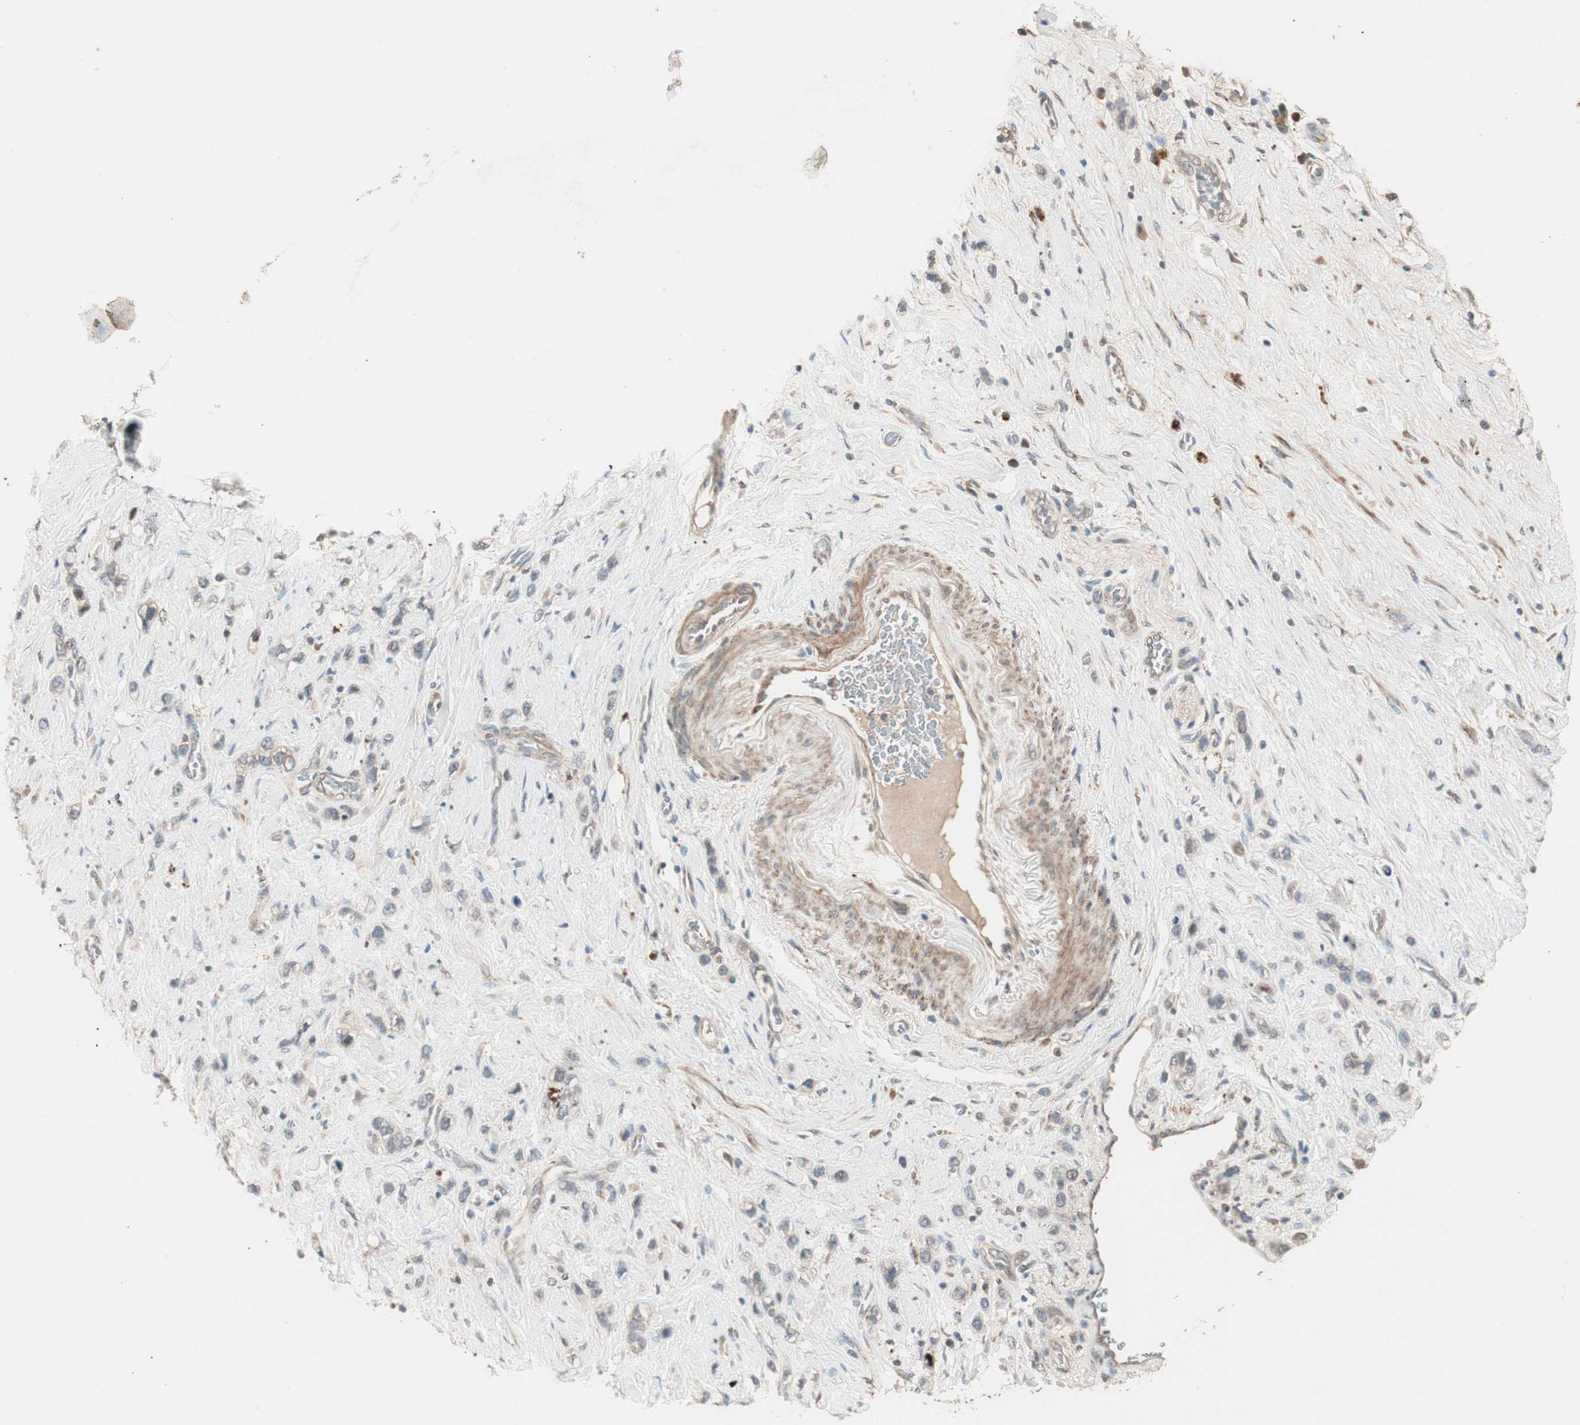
{"staining": {"intensity": "weak", "quantity": ">75%", "location": "cytoplasmic/membranous"}, "tissue": "stomach cancer", "cell_type": "Tumor cells", "image_type": "cancer", "snomed": [{"axis": "morphology", "description": "Normal tissue, NOS"}, {"axis": "morphology", "description": "Adenocarcinoma, NOS"}, {"axis": "morphology", "description": "Adenocarcinoma, High grade"}, {"axis": "topography", "description": "Stomach, upper"}, {"axis": "topography", "description": "Stomach"}], "caption": "Stomach cancer (adenocarcinoma) tissue displays weak cytoplasmic/membranous staining in about >75% of tumor cells", "gene": "NFRKB", "patient": {"sex": "female", "age": 65}}